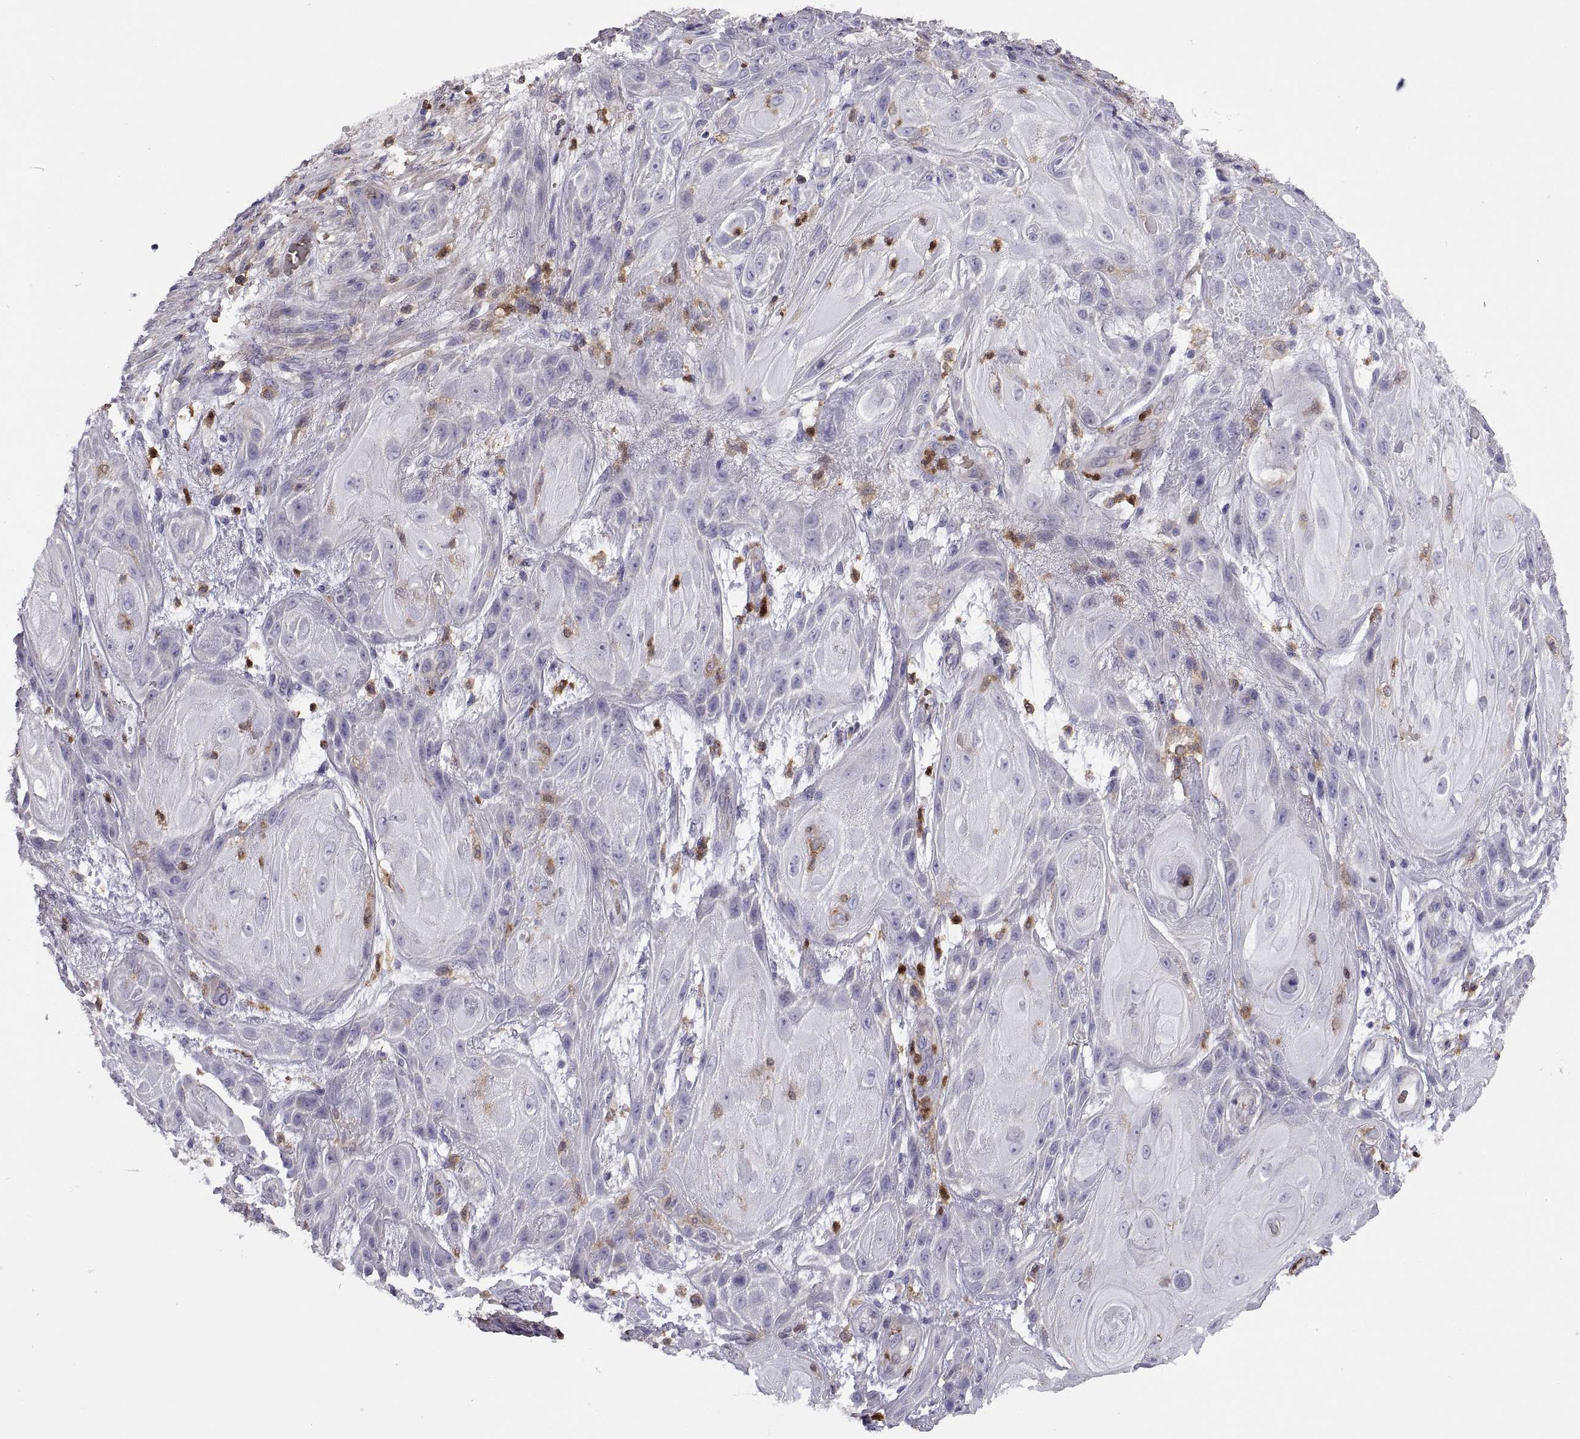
{"staining": {"intensity": "negative", "quantity": "none", "location": "none"}, "tissue": "skin cancer", "cell_type": "Tumor cells", "image_type": "cancer", "snomed": [{"axis": "morphology", "description": "Squamous cell carcinoma, NOS"}, {"axis": "topography", "description": "Skin"}], "caption": "Micrograph shows no protein staining in tumor cells of skin squamous cell carcinoma tissue.", "gene": "DOK3", "patient": {"sex": "male", "age": 62}}